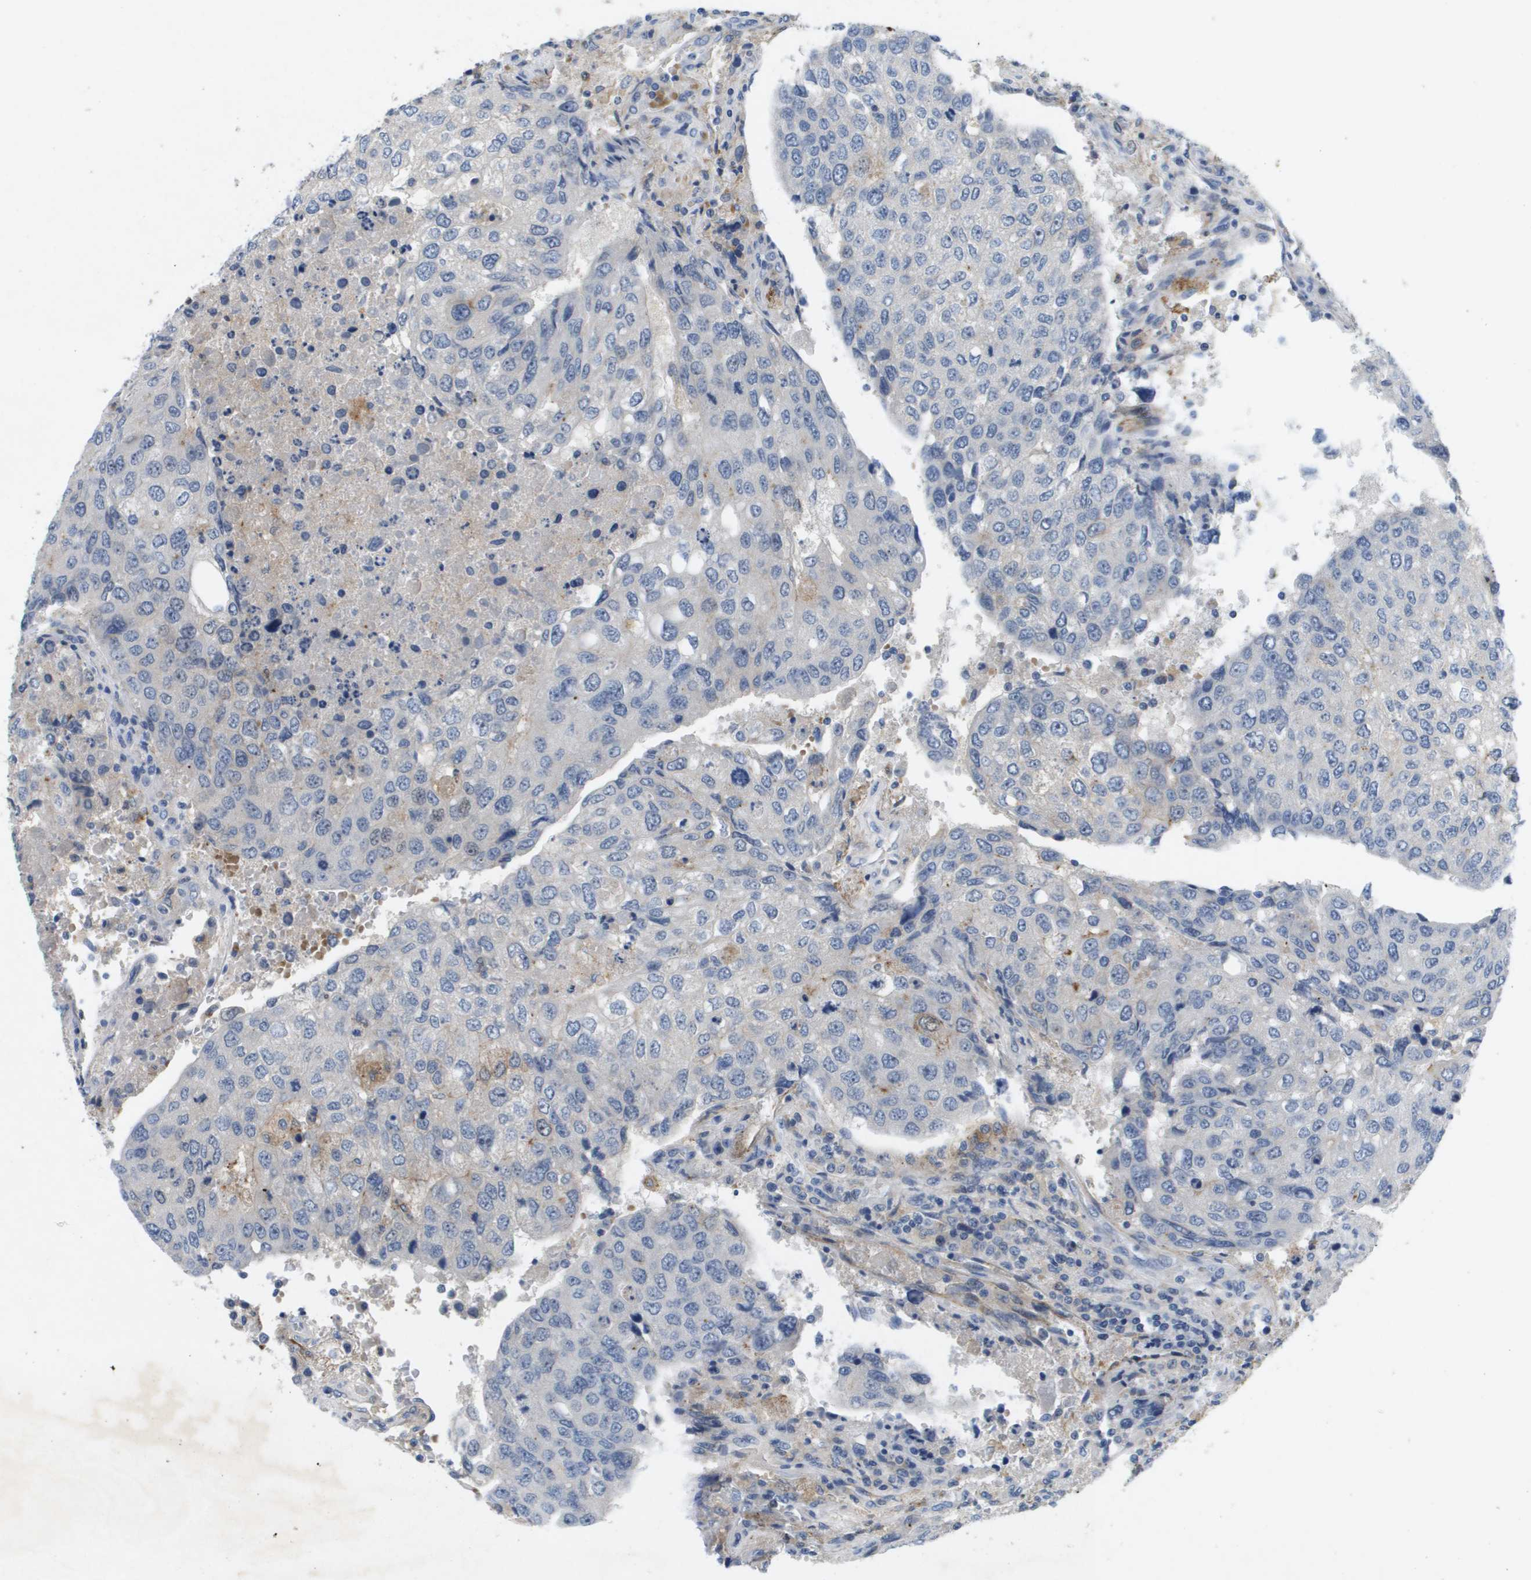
{"staining": {"intensity": "weak", "quantity": "<25%", "location": "cytoplasmic/membranous"}, "tissue": "urothelial cancer", "cell_type": "Tumor cells", "image_type": "cancer", "snomed": [{"axis": "morphology", "description": "Urothelial carcinoma, High grade"}, {"axis": "topography", "description": "Lymph node"}, {"axis": "topography", "description": "Urinary bladder"}], "caption": "Tumor cells show no significant protein positivity in high-grade urothelial carcinoma.", "gene": "LIPG", "patient": {"sex": "male", "age": 51}}